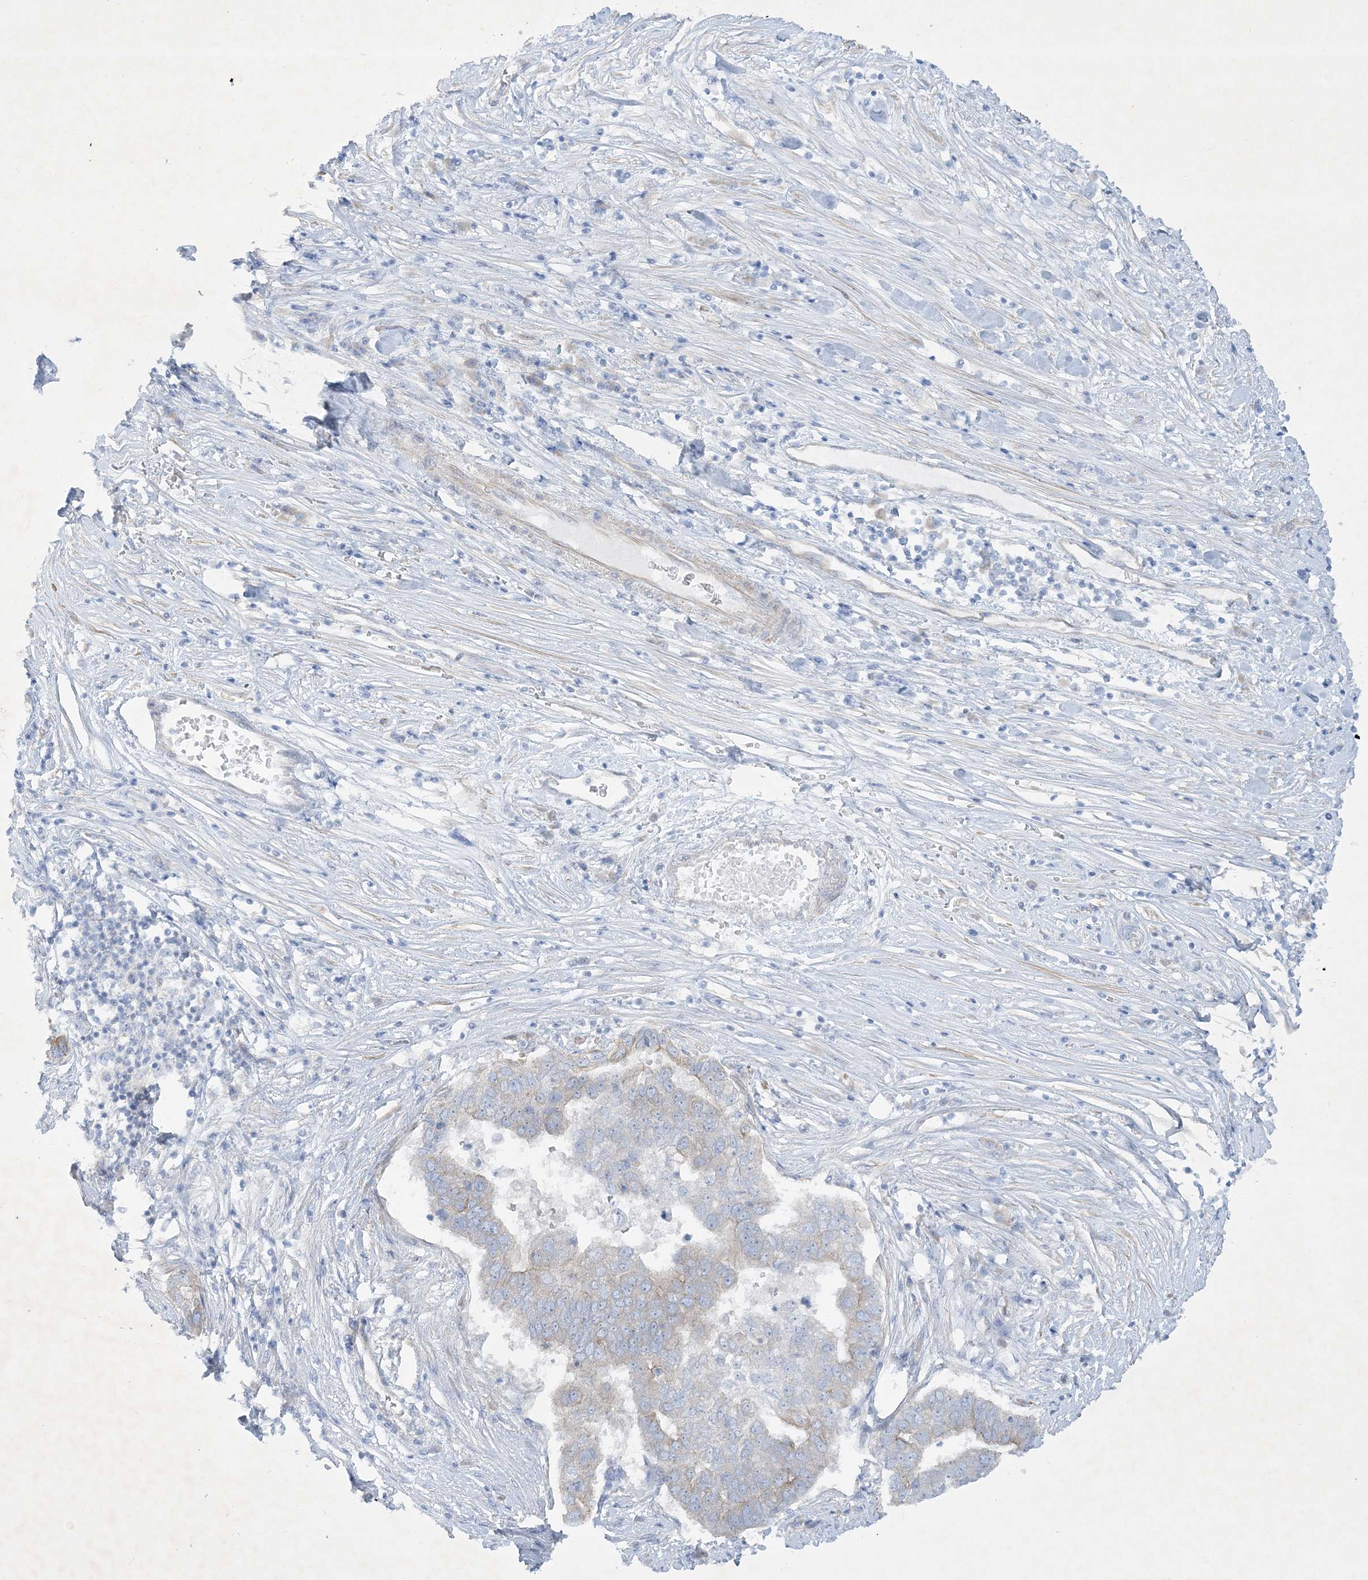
{"staining": {"intensity": "negative", "quantity": "none", "location": "none"}, "tissue": "pancreatic cancer", "cell_type": "Tumor cells", "image_type": "cancer", "snomed": [{"axis": "morphology", "description": "Adenocarcinoma, NOS"}, {"axis": "topography", "description": "Pancreas"}], "caption": "Immunohistochemistry histopathology image of pancreatic adenocarcinoma stained for a protein (brown), which displays no expression in tumor cells. Nuclei are stained in blue.", "gene": "FARSB", "patient": {"sex": "female", "age": 61}}